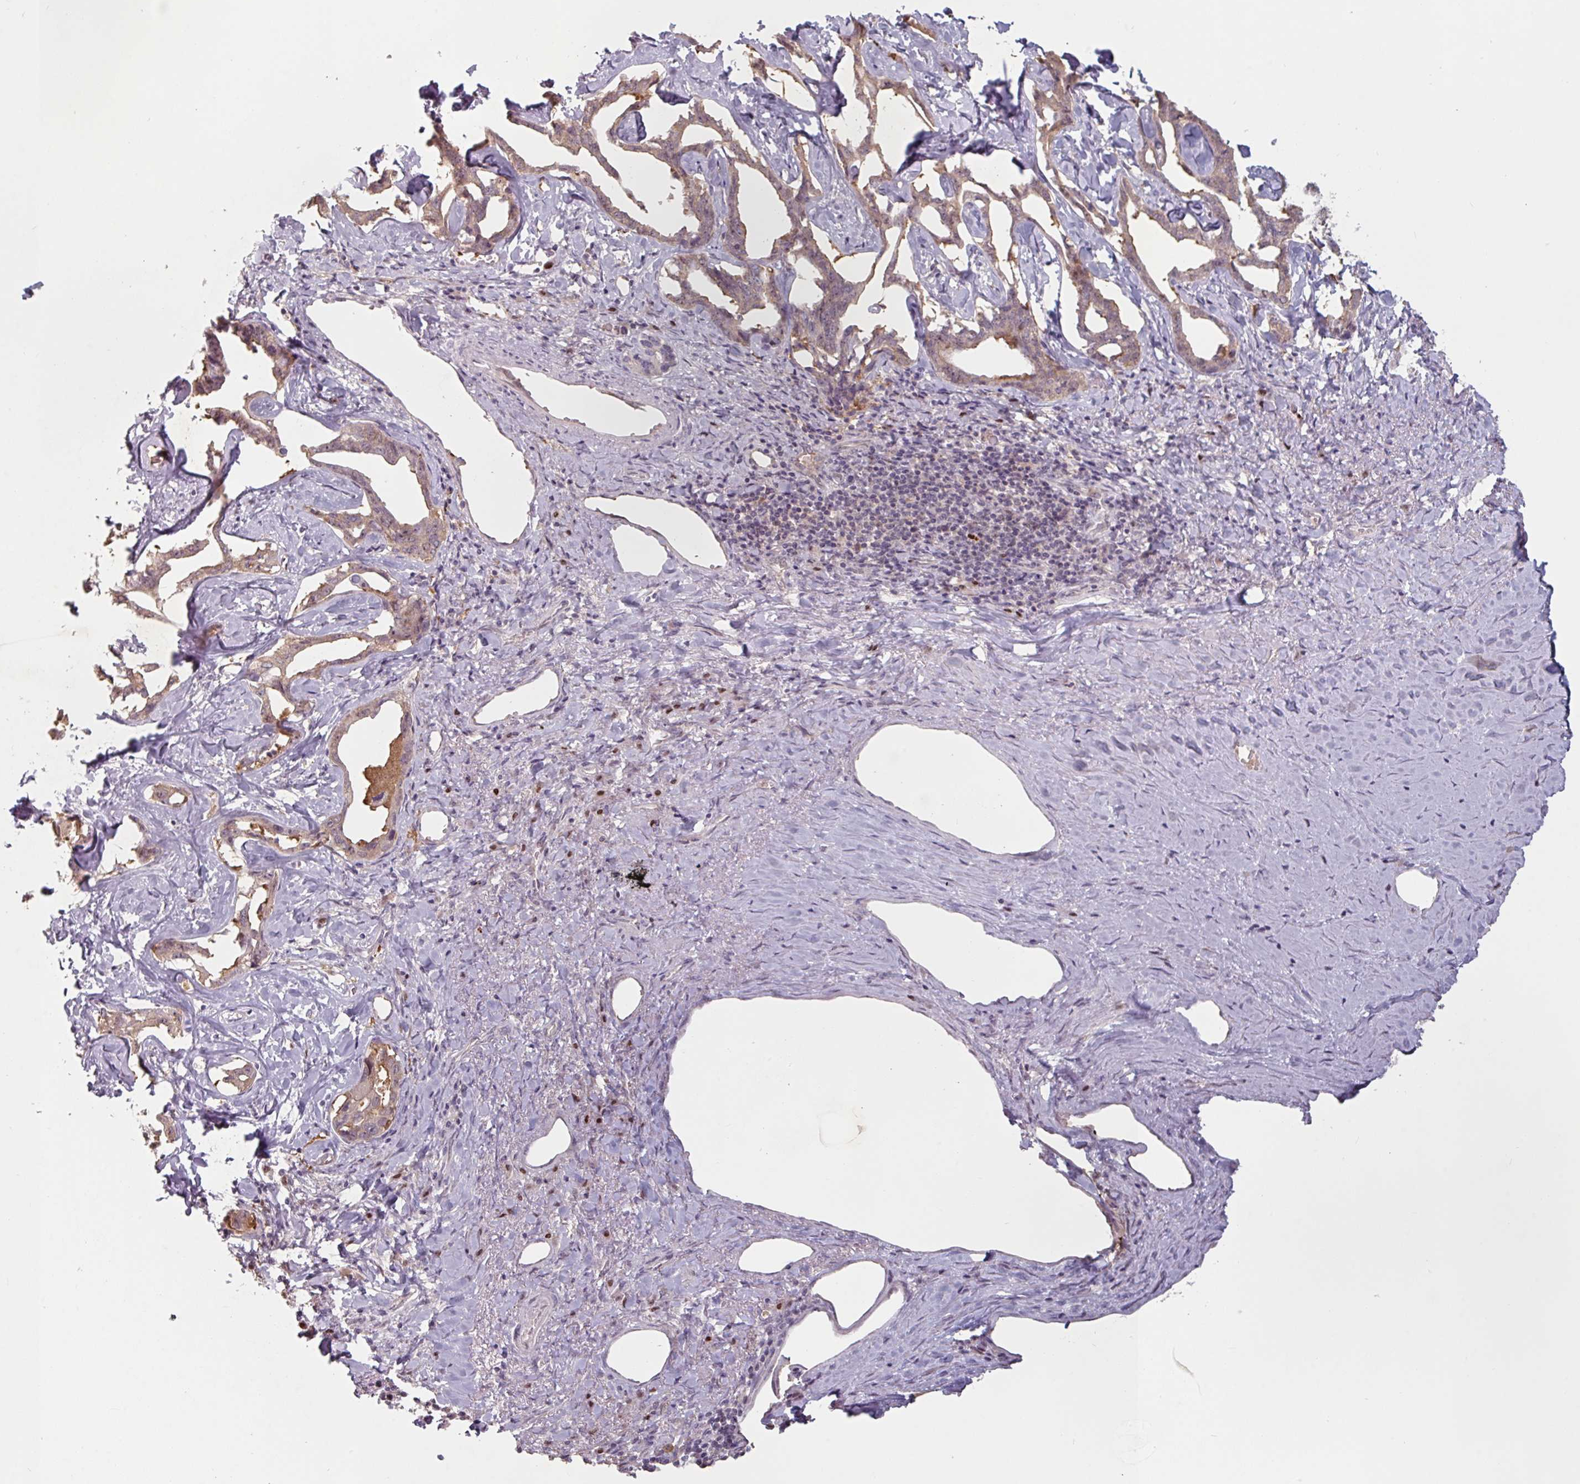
{"staining": {"intensity": "moderate", "quantity": "25%-75%", "location": "cytoplasmic/membranous"}, "tissue": "liver cancer", "cell_type": "Tumor cells", "image_type": "cancer", "snomed": [{"axis": "morphology", "description": "Cholangiocarcinoma"}, {"axis": "topography", "description": "Liver"}], "caption": "Cholangiocarcinoma (liver) stained with DAB (3,3'-diaminobenzidine) immunohistochemistry demonstrates medium levels of moderate cytoplasmic/membranous staining in approximately 25%-75% of tumor cells.", "gene": "ZBTB6", "patient": {"sex": "male", "age": 59}}